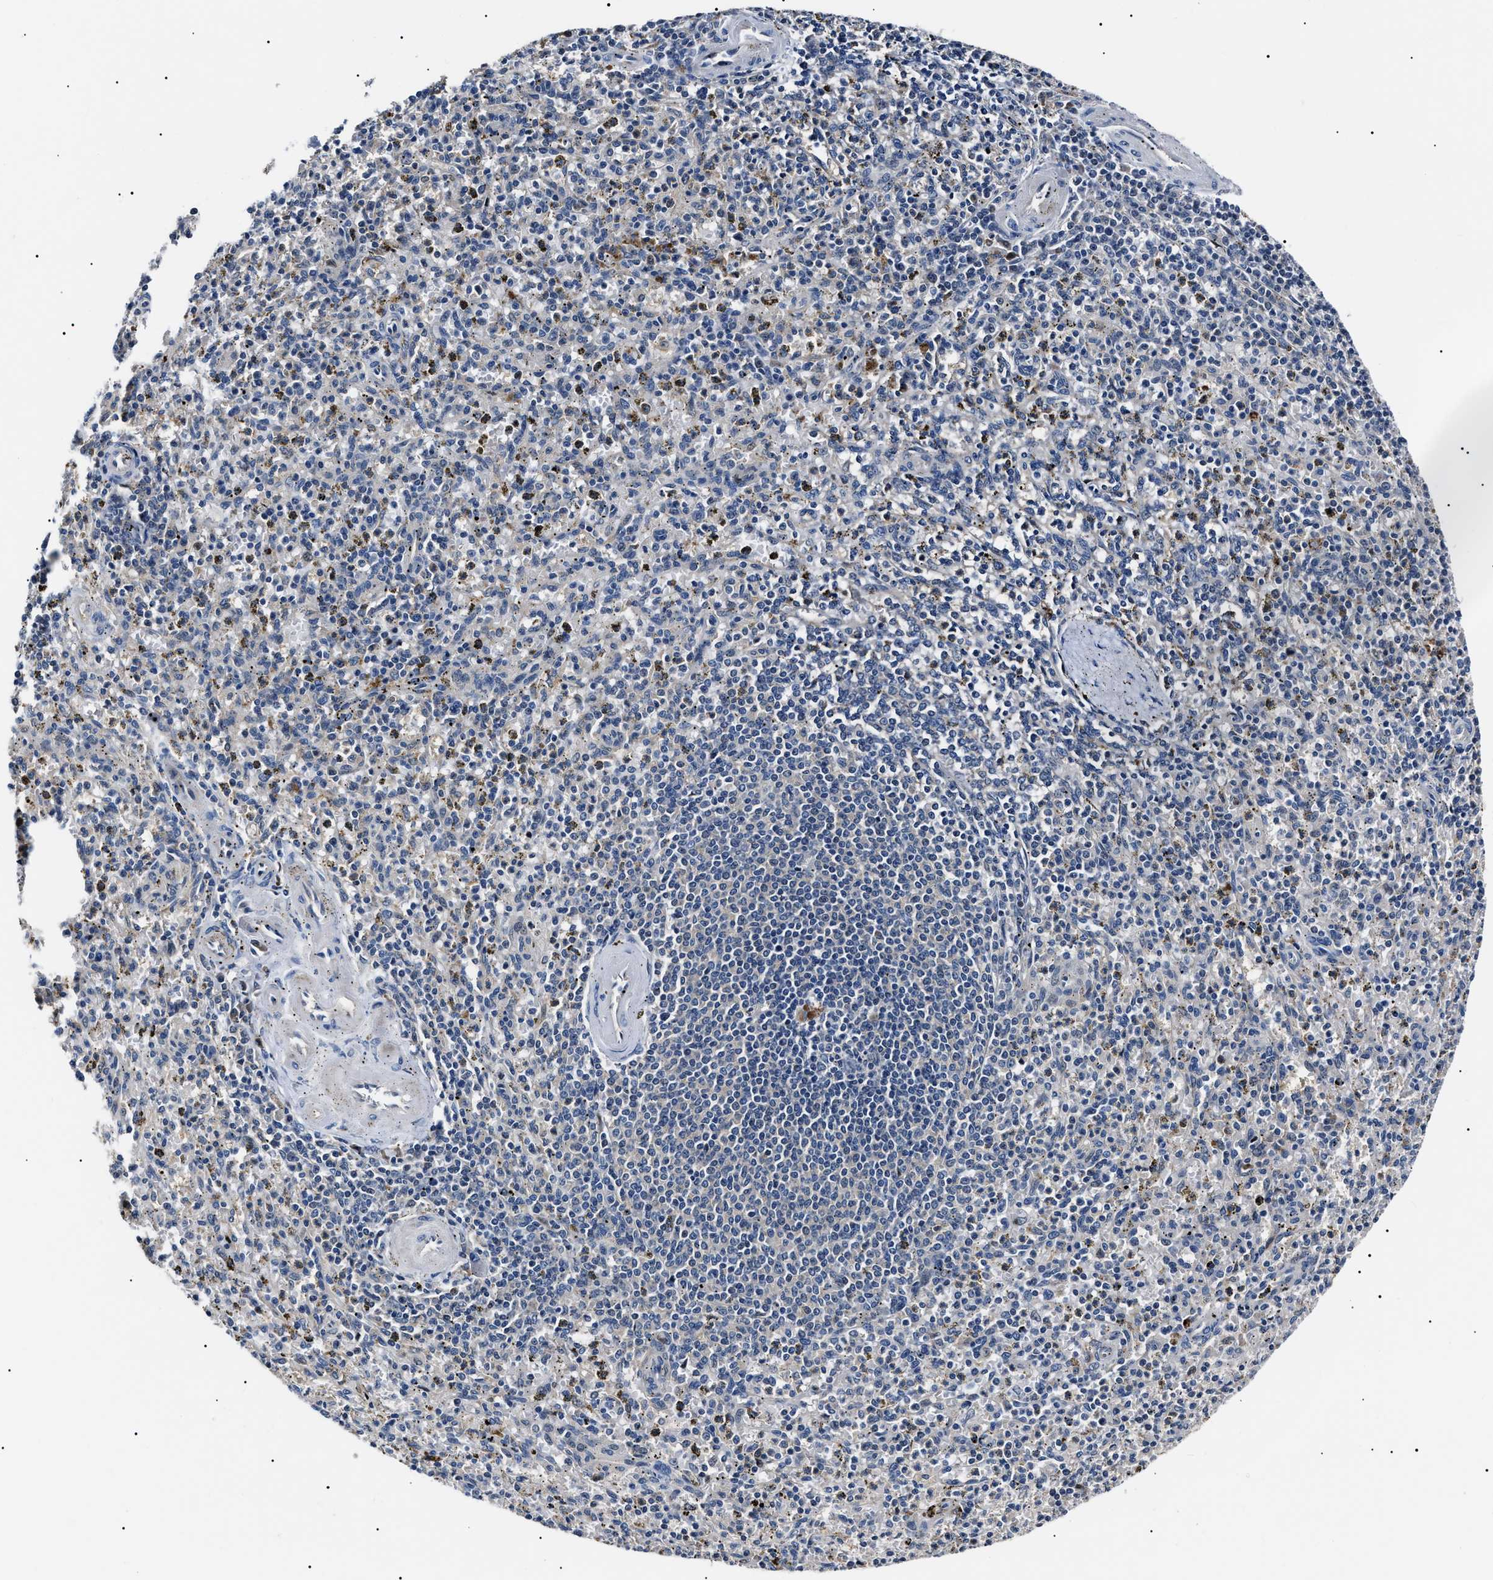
{"staining": {"intensity": "negative", "quantity": "none", "location": "none"}, "tissue": "spleen", "cell_type": "Cells in red pulp", "image_type": "normal", "snomed": [{"axis": "morphology", "description": "Normal tissue, NOS"}, {"axis": "topography", "description": "Spleen"}], "caption": "An IHC image of unremarkable spleen is shown. There is no staining in cells in red pulp of spleen. Nuclei are stained in blue.", "gene": "IFT81", "patient": {"sex": "male", "age": 72}}